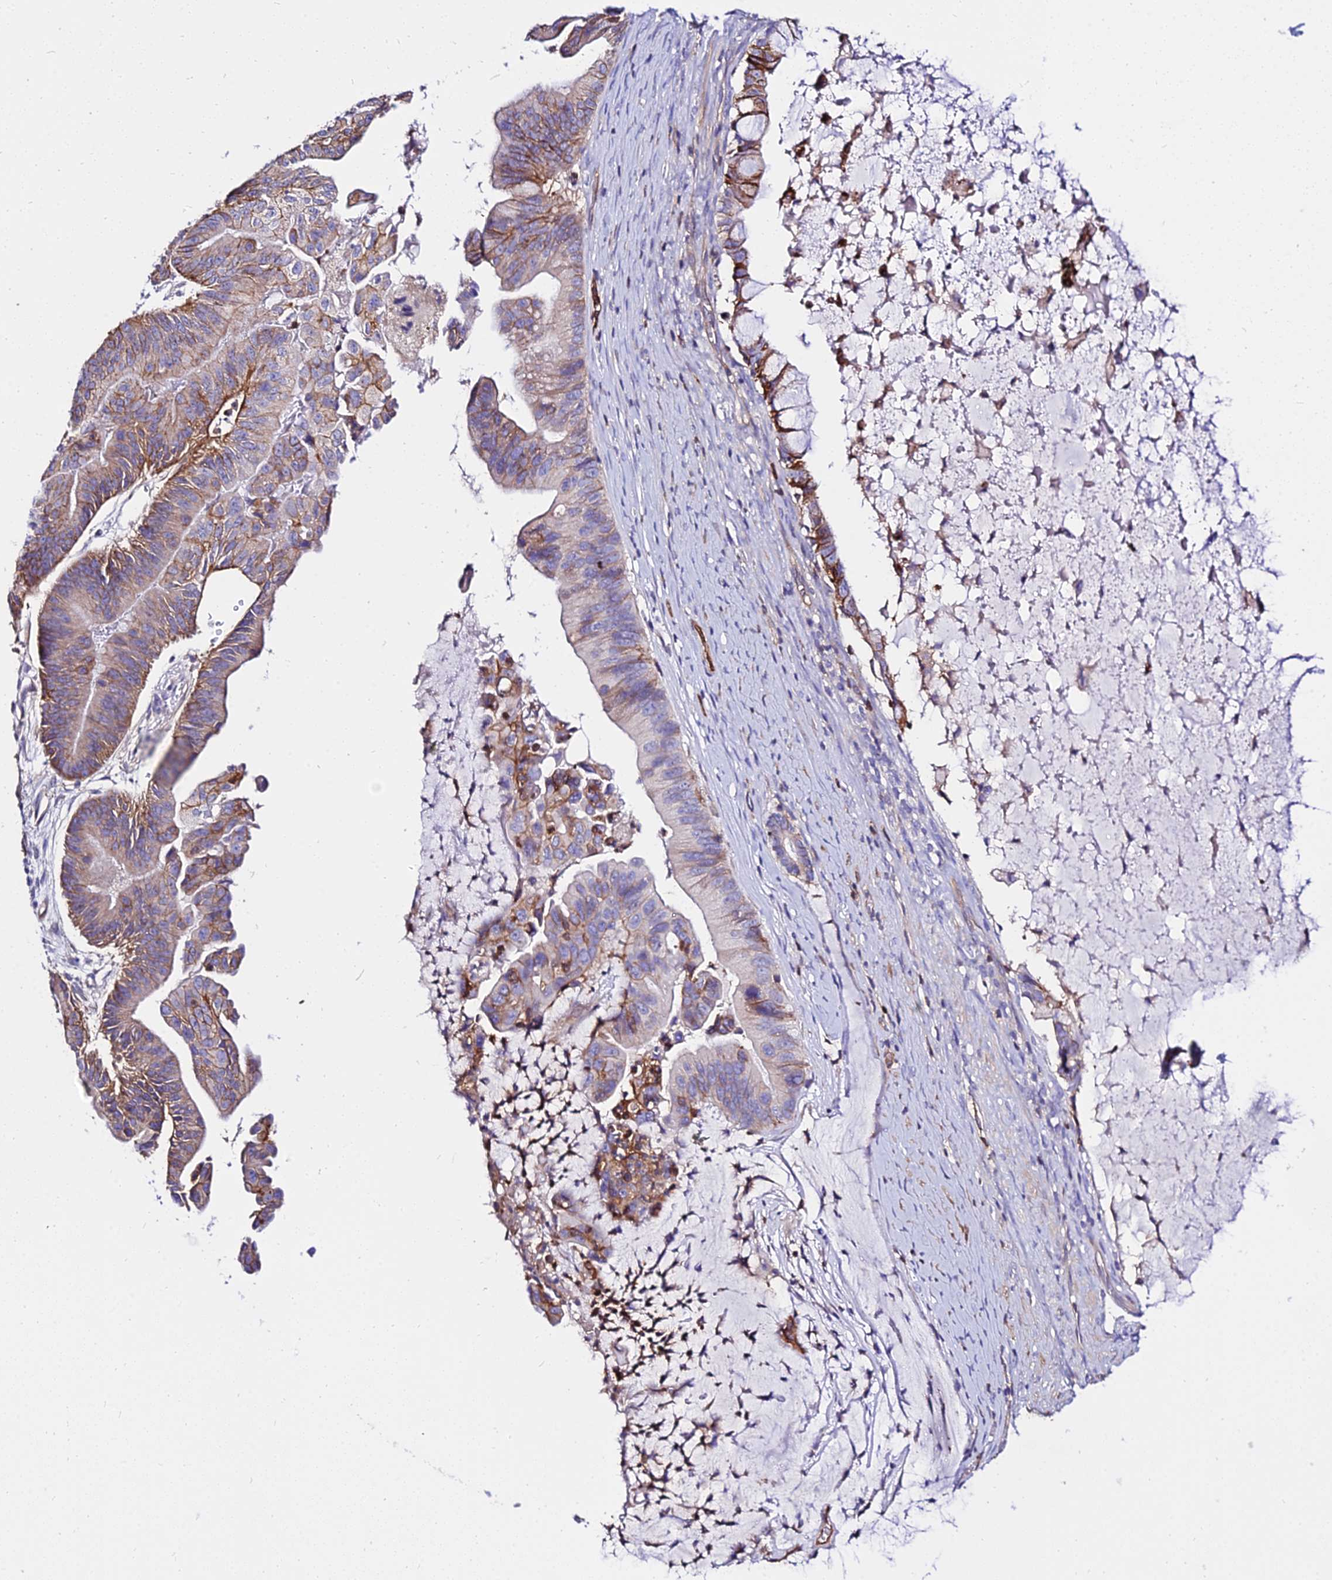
{"staining": {"intensity": "strong", "quantity": "25%-75%", "location": "cytoplasmic/membranous"}, "tissue": "ovarian cancer", "cell_type": "Tumor cells", "image_type": "cancer", "snomed": [{"axis": "morphology", "description": "Cystadenocarcinoma, mucinous, NOS"}, {"axis": "topography", "description": "Ovary"}], "caption": "Tumor cells demonstrate high levels of strong cytoplasmic/membranous staining in approximately 25%-75% of cells in human ovarian mucinous cystadenocarcinoma. (Stains: DAB in brown, nuclei in blue, Microscopy: brightfield microscopy at high magnification).", "gene": "CSRP1", "patient": {"sex": "female", "age": 61}}